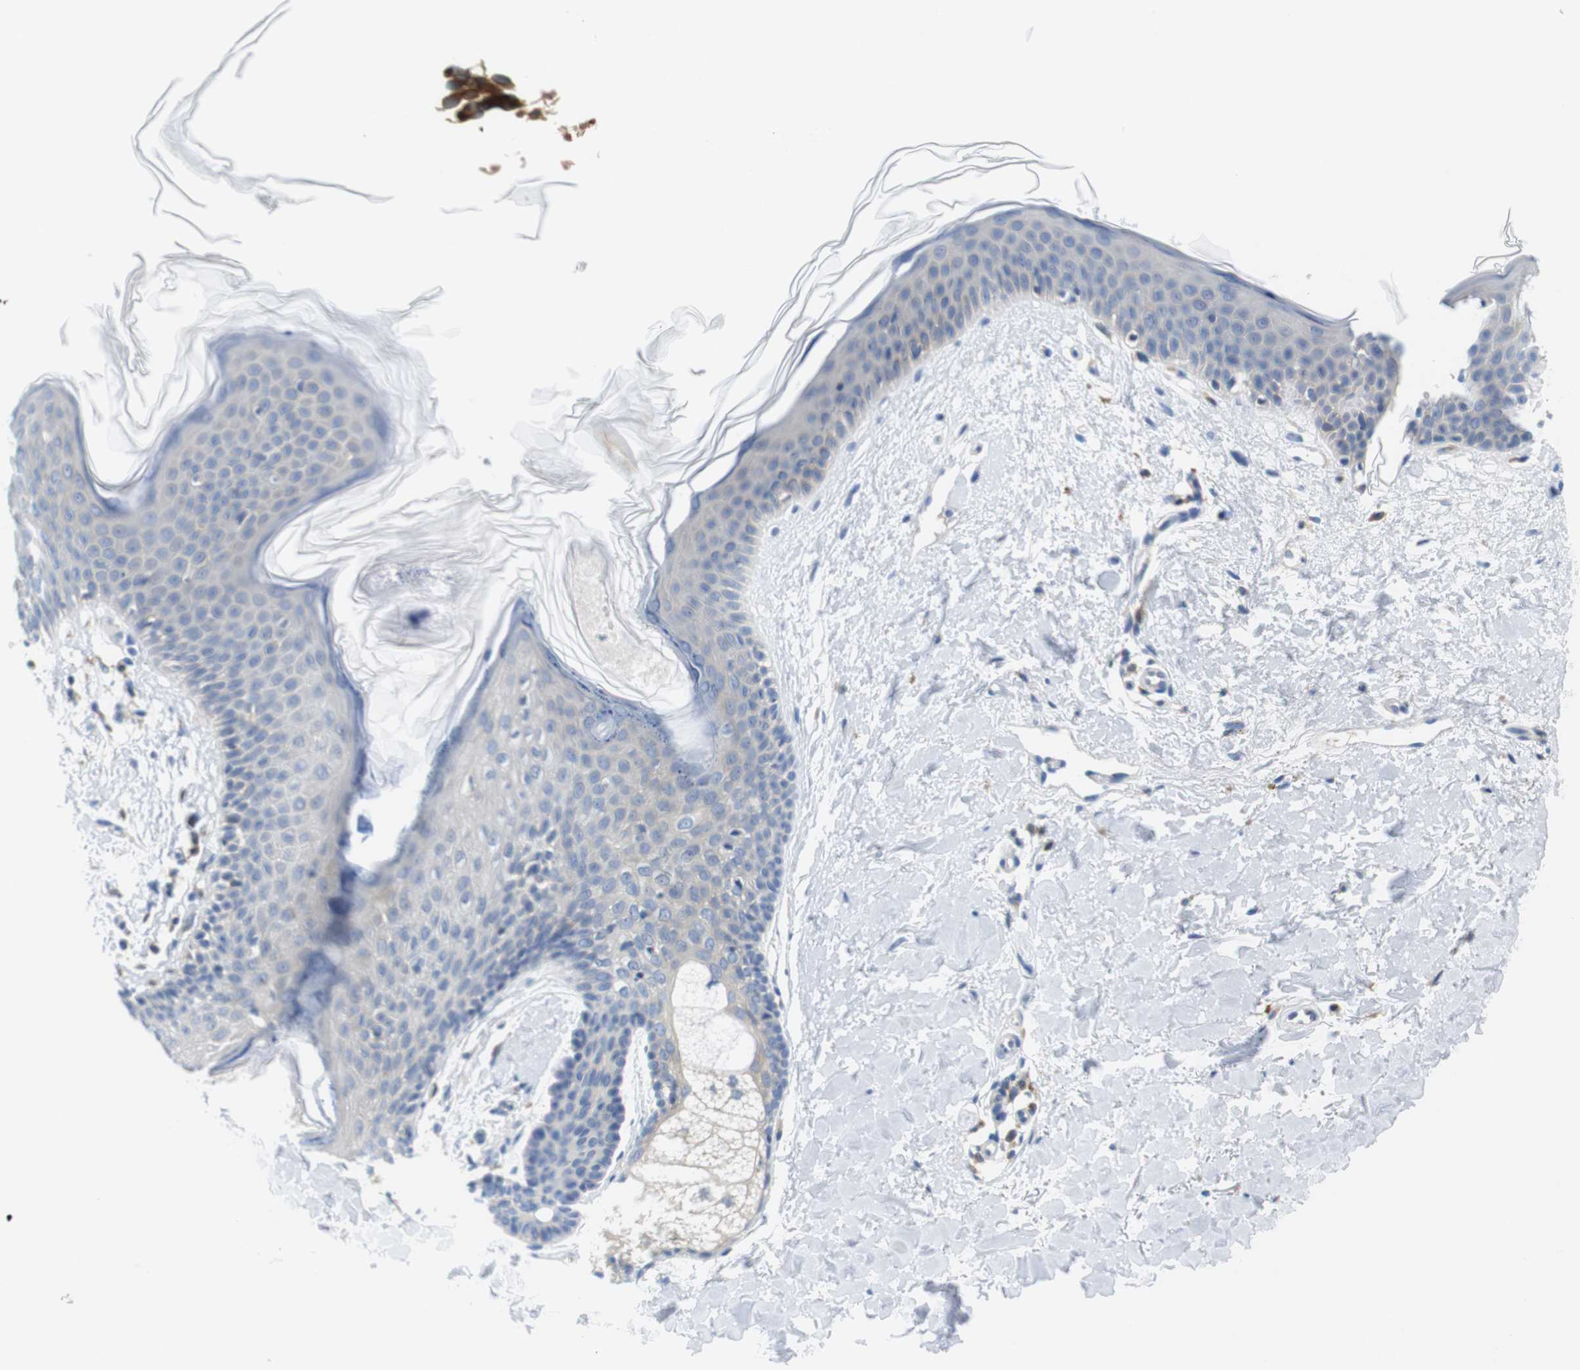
{"staining": {"intensity": "negative", "quantity": "none", "location": "none"}, "tissue": "skin", "cell_type": "Fibroblasts", "image_type": "normal", "snomed": [{"axis": "morphology", "description": "Normal tissue, NOS"}, {"axis": "topography", "description": "Skin"}], "caption": "There is no significant staining in fibroblasts of skin. Brightfield microscopy of IHC stained with DAB (brown) and hematoxylin (blue), captured at high magnification.", "gene": "CNGA2", "patient": {"sex": "female", "age": 56}}